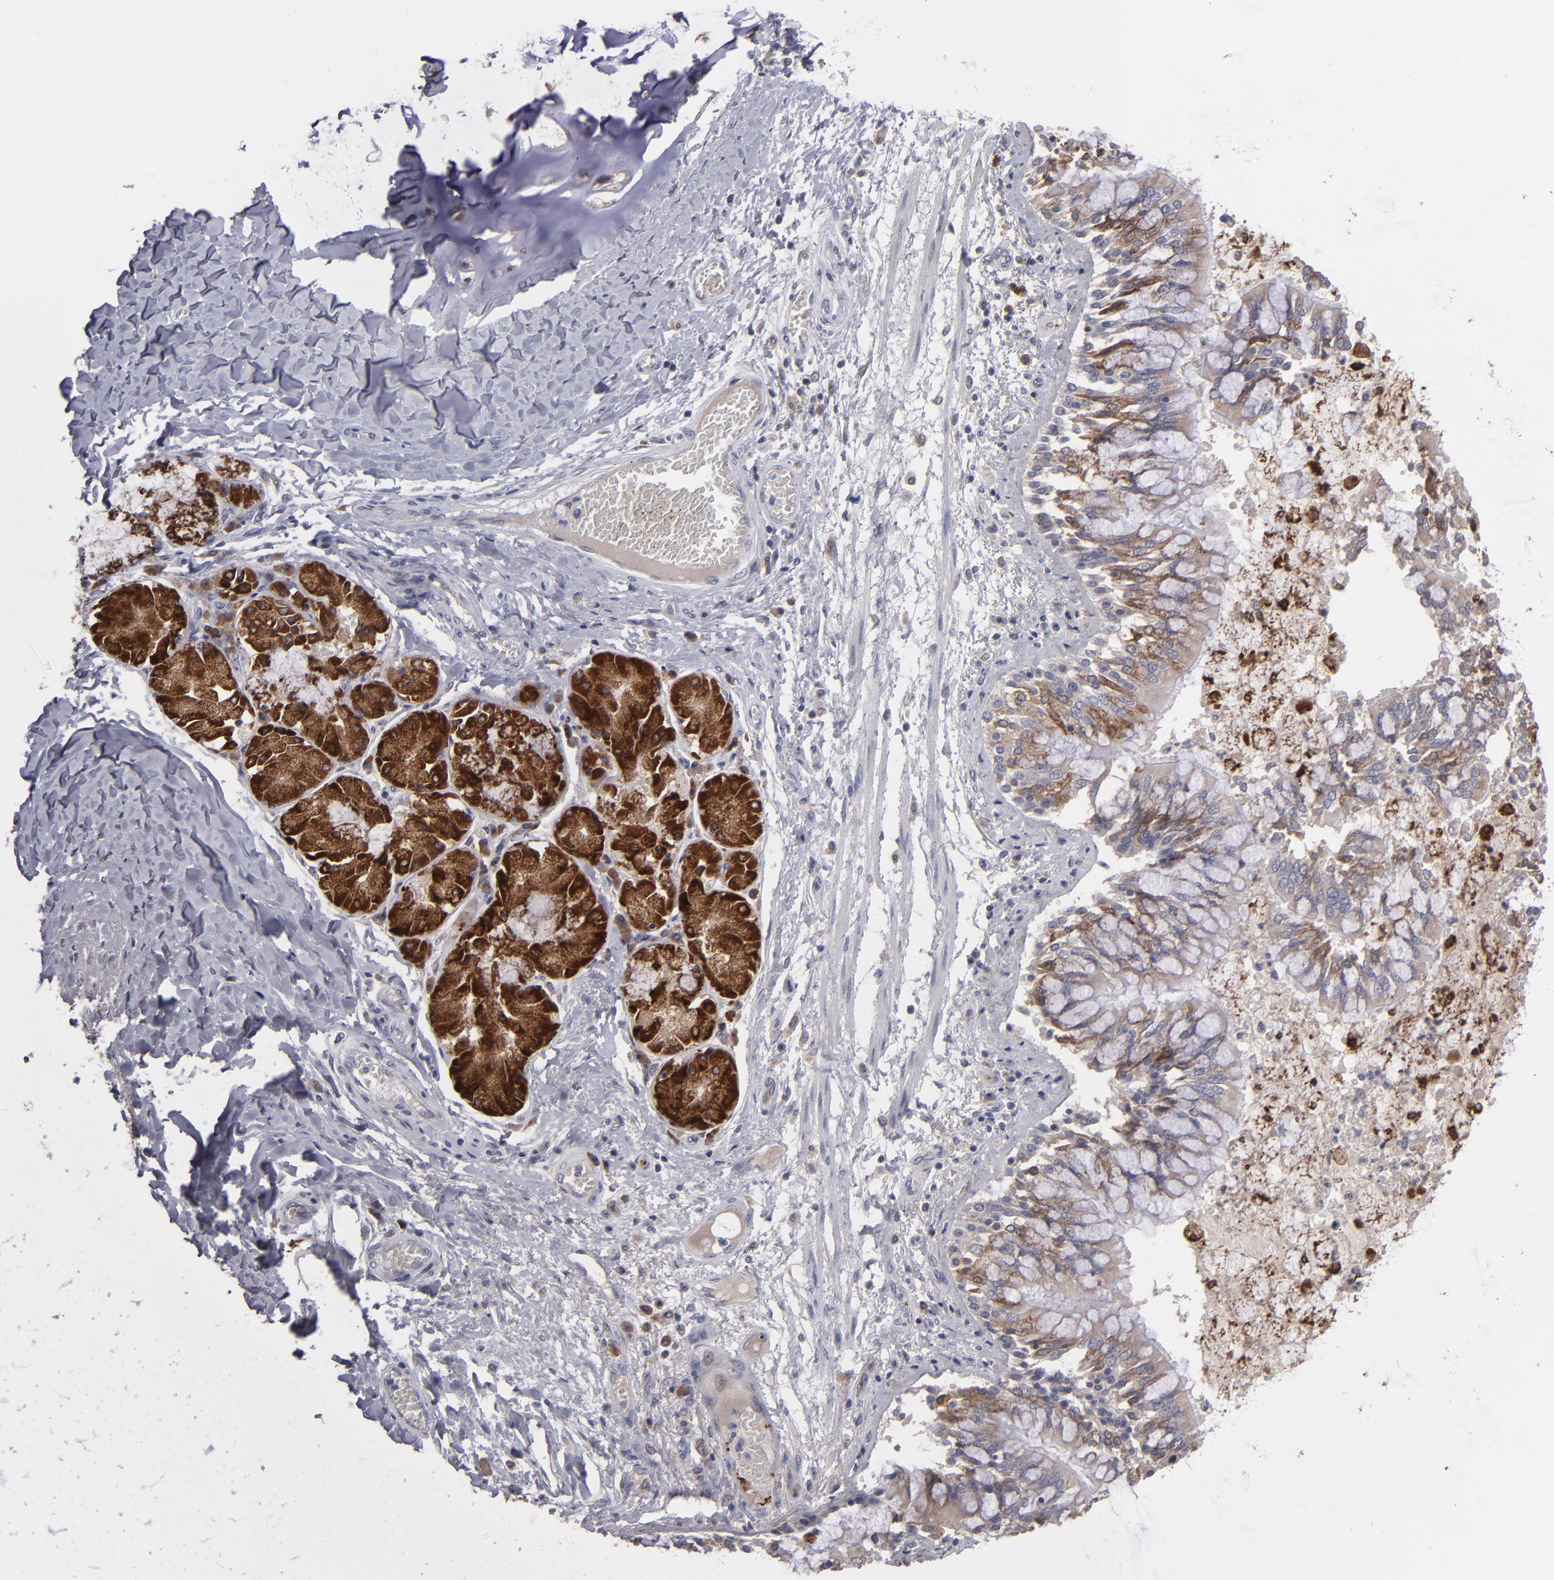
{"staining": {"intensity": "moderate", "quantity": "25%-75%", "location": "cytoplasmic/membranous"}, "tissue": "bronchus", "cell_type": "Respiratory epithelial cells", "image_type": "normal", "snomed": [{"axis": "morphology", "description": "Normal tissue, NOS"}, {"axis": "topography", "description": "Cartilage tissue"}, {"axis": "topography", "description": "Bronchus"}, {"axis": "topography", "description": "Lung"}], "caption": "Brown immunohistochemical staining in benign bronchus reveals moderate cytoplasmic/membranous positivity in about 25%-75% of respiratory epithelial cells. (brown staining indicates protein expression, while blue staining denotes nuclei).", "gene": "IL12A", "patient": {"sex": "female", "age": 49}}